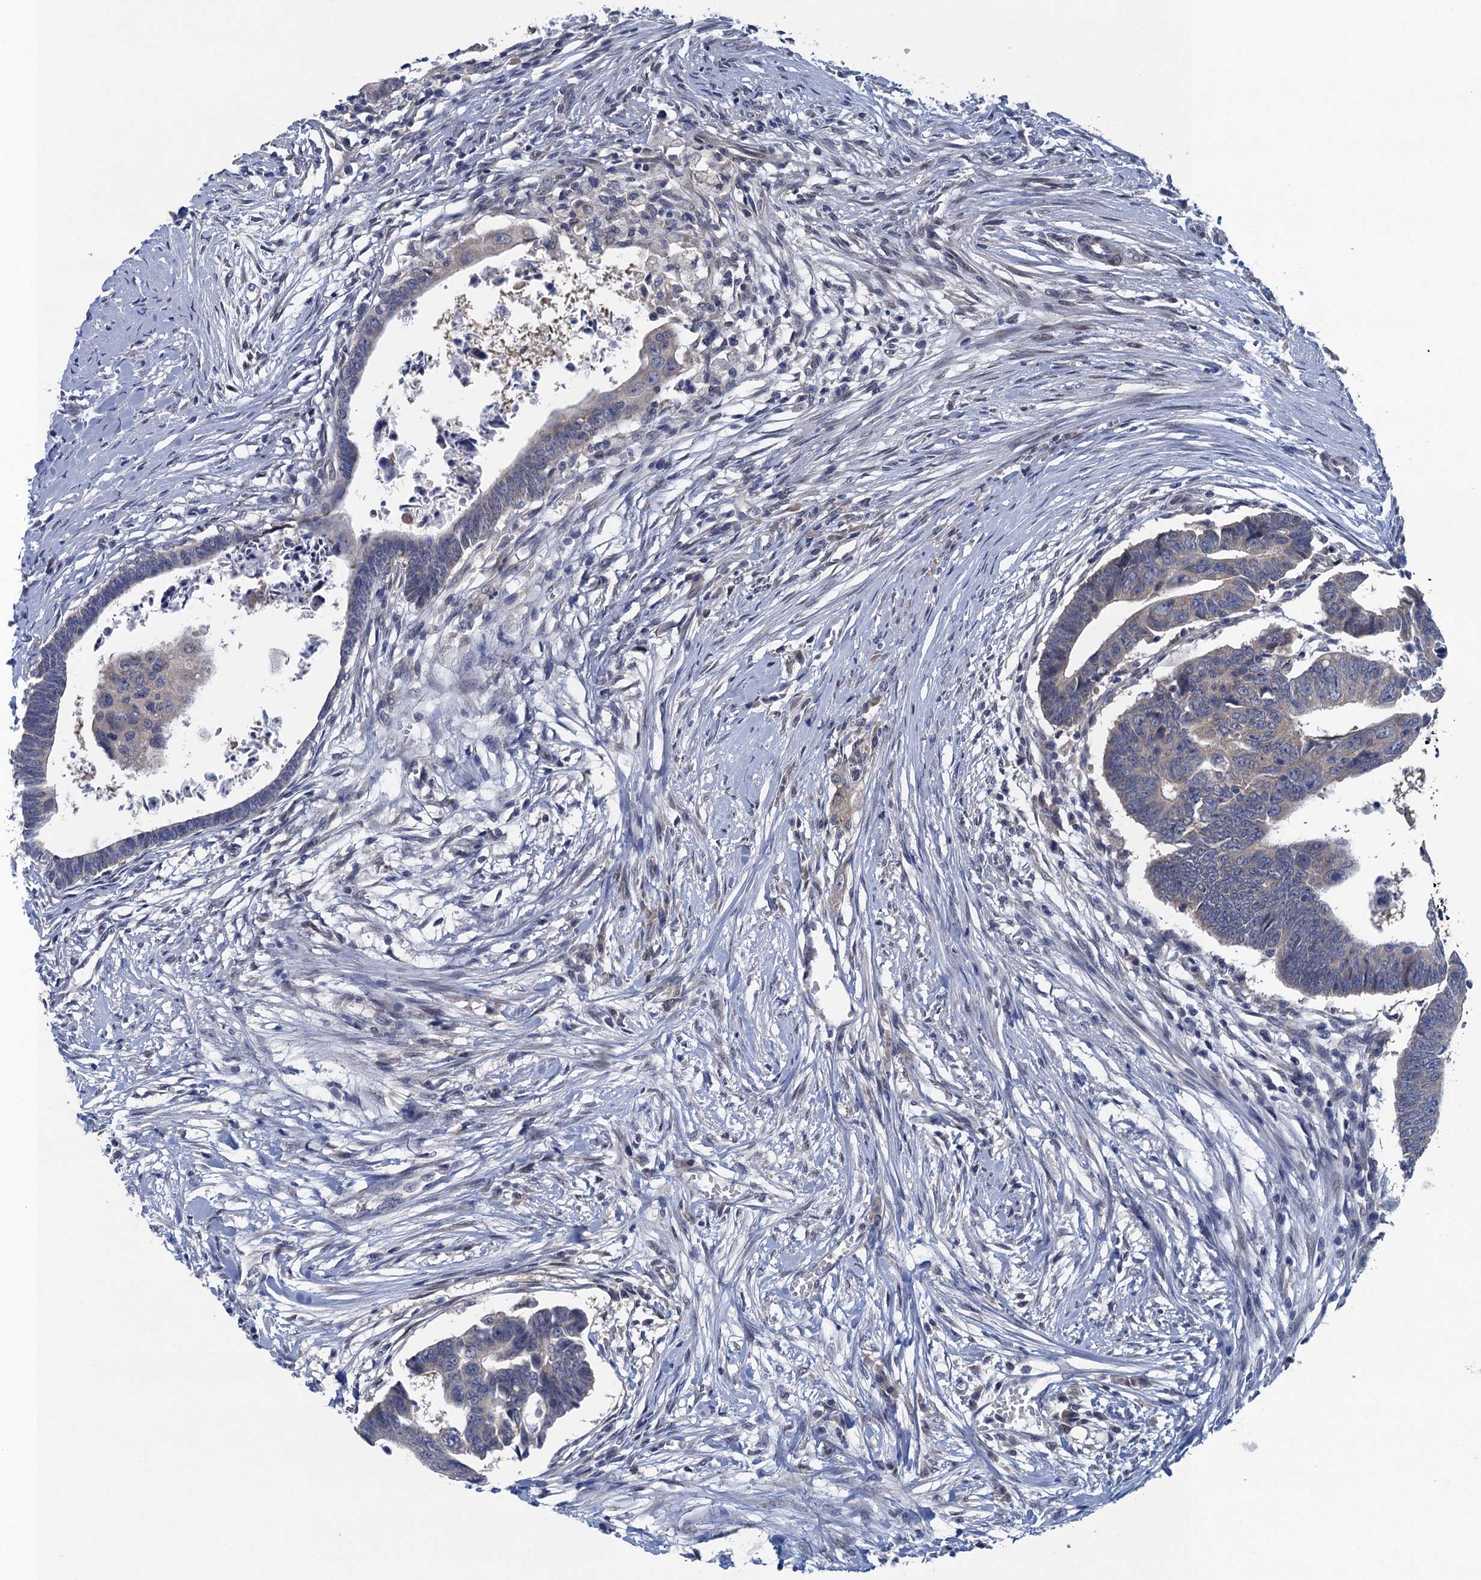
{"staining": {"intensity": "negative", "quantity": "none", "location": "none"}, "tissue": "colorectal cancer", "cell_type": "Tumor cells", "image_type": "cancer", "snomed": [{"axis": "morphology", "description": "Adenocarcinoma, NOS"}, {"axis": "topography", "description": "Rectum"}], "caption": "Human colorectal cancer stained for a protein using IHC demonstrates no expression in tumor cells.", "gene": "CTU2", "patient": {"sex": "female", "age": 65}}